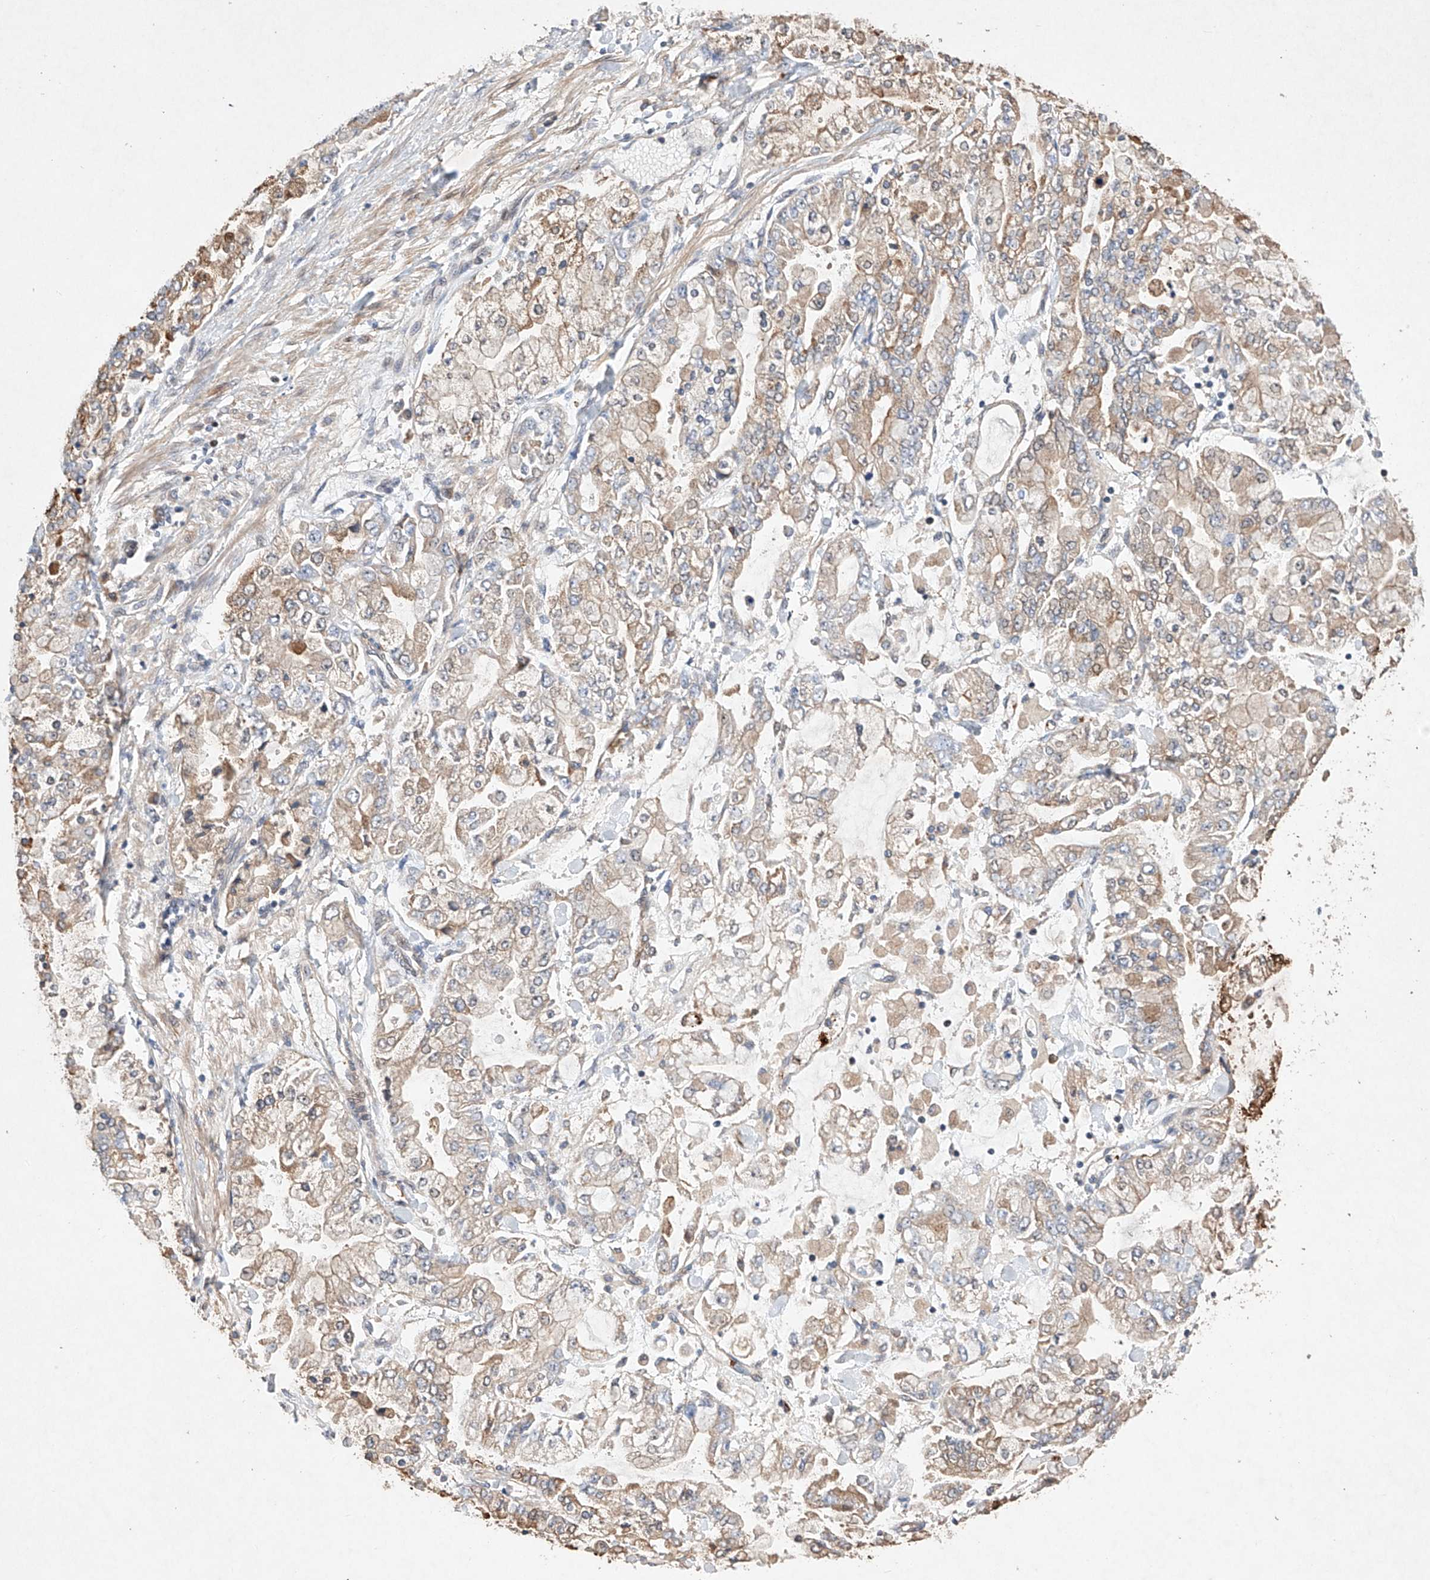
{"staining": {"intensity": "weak", "quantity": "<25%", "location": "cytoplasmic/membranous"}, "tissue": "stomach cancer", "cell_type": "Tumor cells", "image_type": "cancer", "snomed": [{"axis": "morphology", "description": "Normal tissue, NOS"}, {"axis": "morphology", "description": "Adenocarcinoma, NOS"}, {"axis": "topography", "description": "Stomach, upper"}, {"axis": "topography", "description": "Stomach"}], "caption": "IHC of human adenocarcinoma (stomach) reveals no expression in tumor cells. (Stains: DAB (3,3'-diaminobenzidine) immunohistochemistry (IHC) with hematoxylin counter stain, Microscopy: brightfield microscopy at high magnification).", "gene": "AFG1L", "patient": {"sex": "male", "age": 76}}